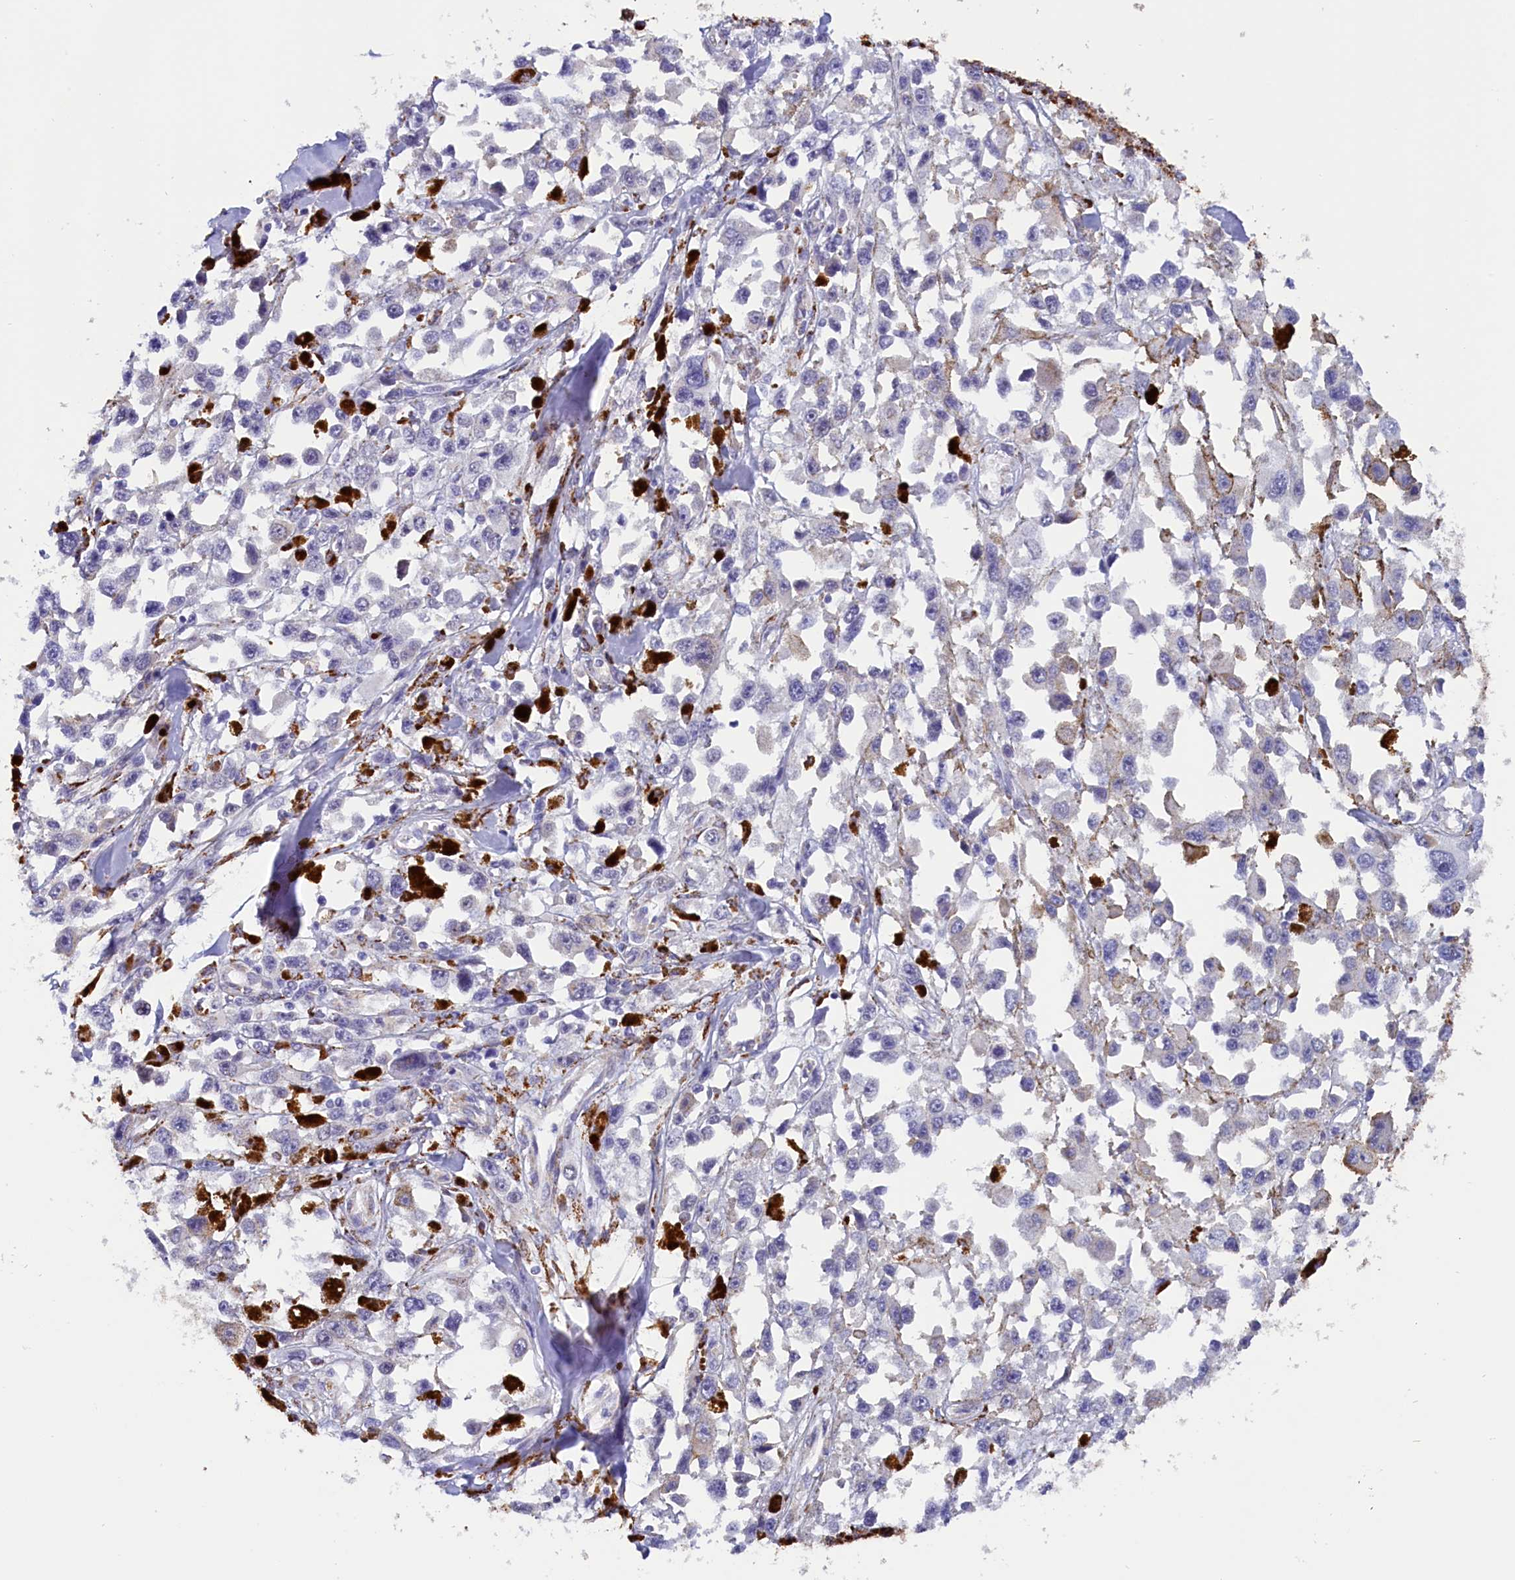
{"staining": {"intensity": "negative", "quantity": "none", "location": "none"}, "tissue": "melanoma", "cell_type": "Tumor cells", "image_type": "cancer", "snomed": [{"axis": "morphology", "description": "Malignant melanoma, Metastatic site"}, {"axis": "topography", "description": "Lymph node"}], "caption": "This is an immunohistochemistry (IHC) micrograph of malignant melanoma (metastatic site). There is no expression in tumor cells.", "gene": "AKTIP", "patient": {"sex": "male", "age": 59}}